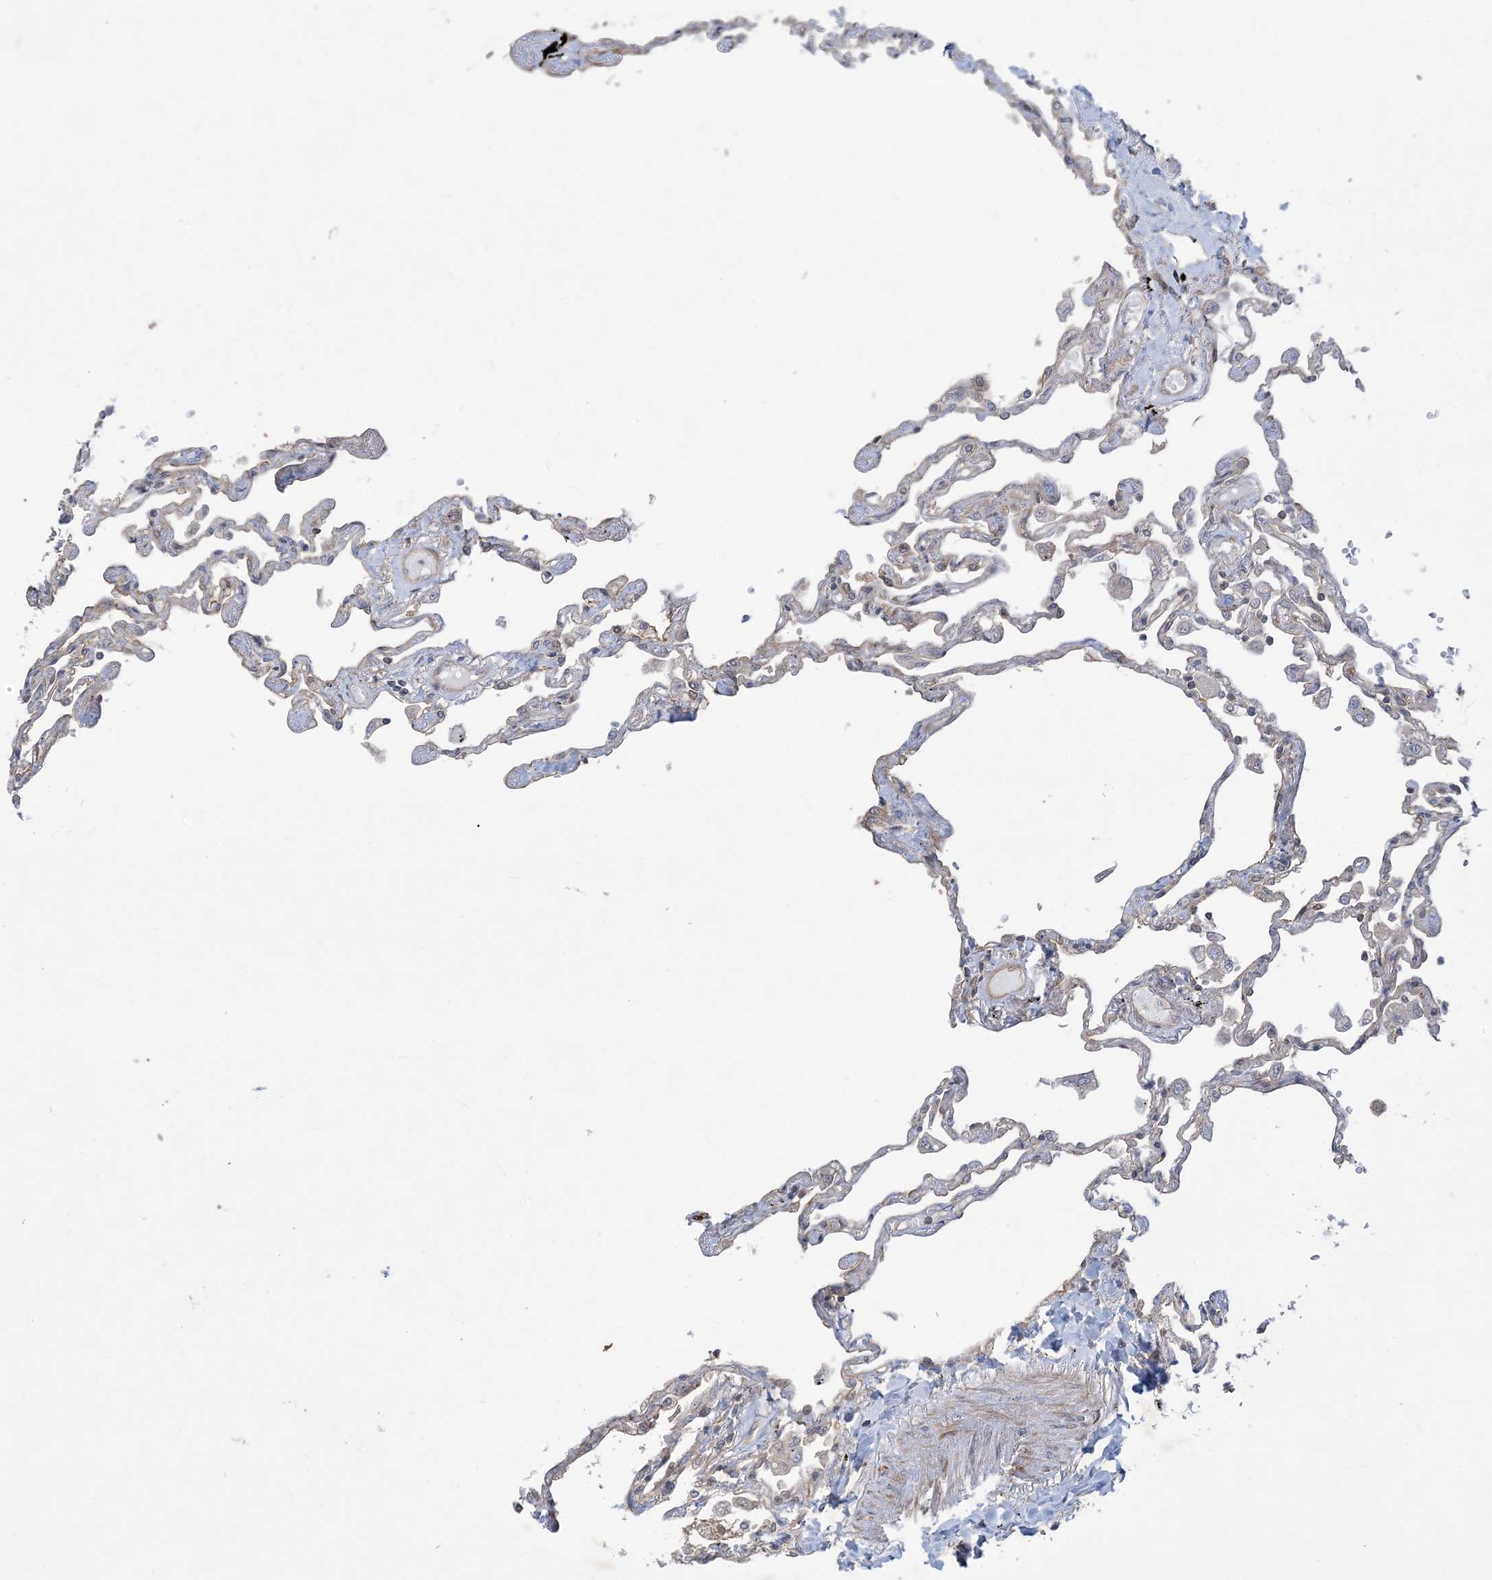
{"staining": {"intensity": "strong", "quantity": "<25%", "location": "cytoplasmic/membranous"}, "tissue": "lung", "cell_type": "Alveolar cells", "image_type": "normal", "snomed": [{"axis": "morphology", "description": "Normal tissue, NOS"}, {"axis": "topography", "description": "Lung"}], "caption": "IHC image of unremarkable lung: lung stained using IHC exhibits medium levels of strong protein expression localized specifically in the cytoplasmic/membranous of alveolar cells, appearing as a cytoplasmic/membranous brown color.", "gene": "SOGA3", "patient": {"sex": "female", "age": 67}}